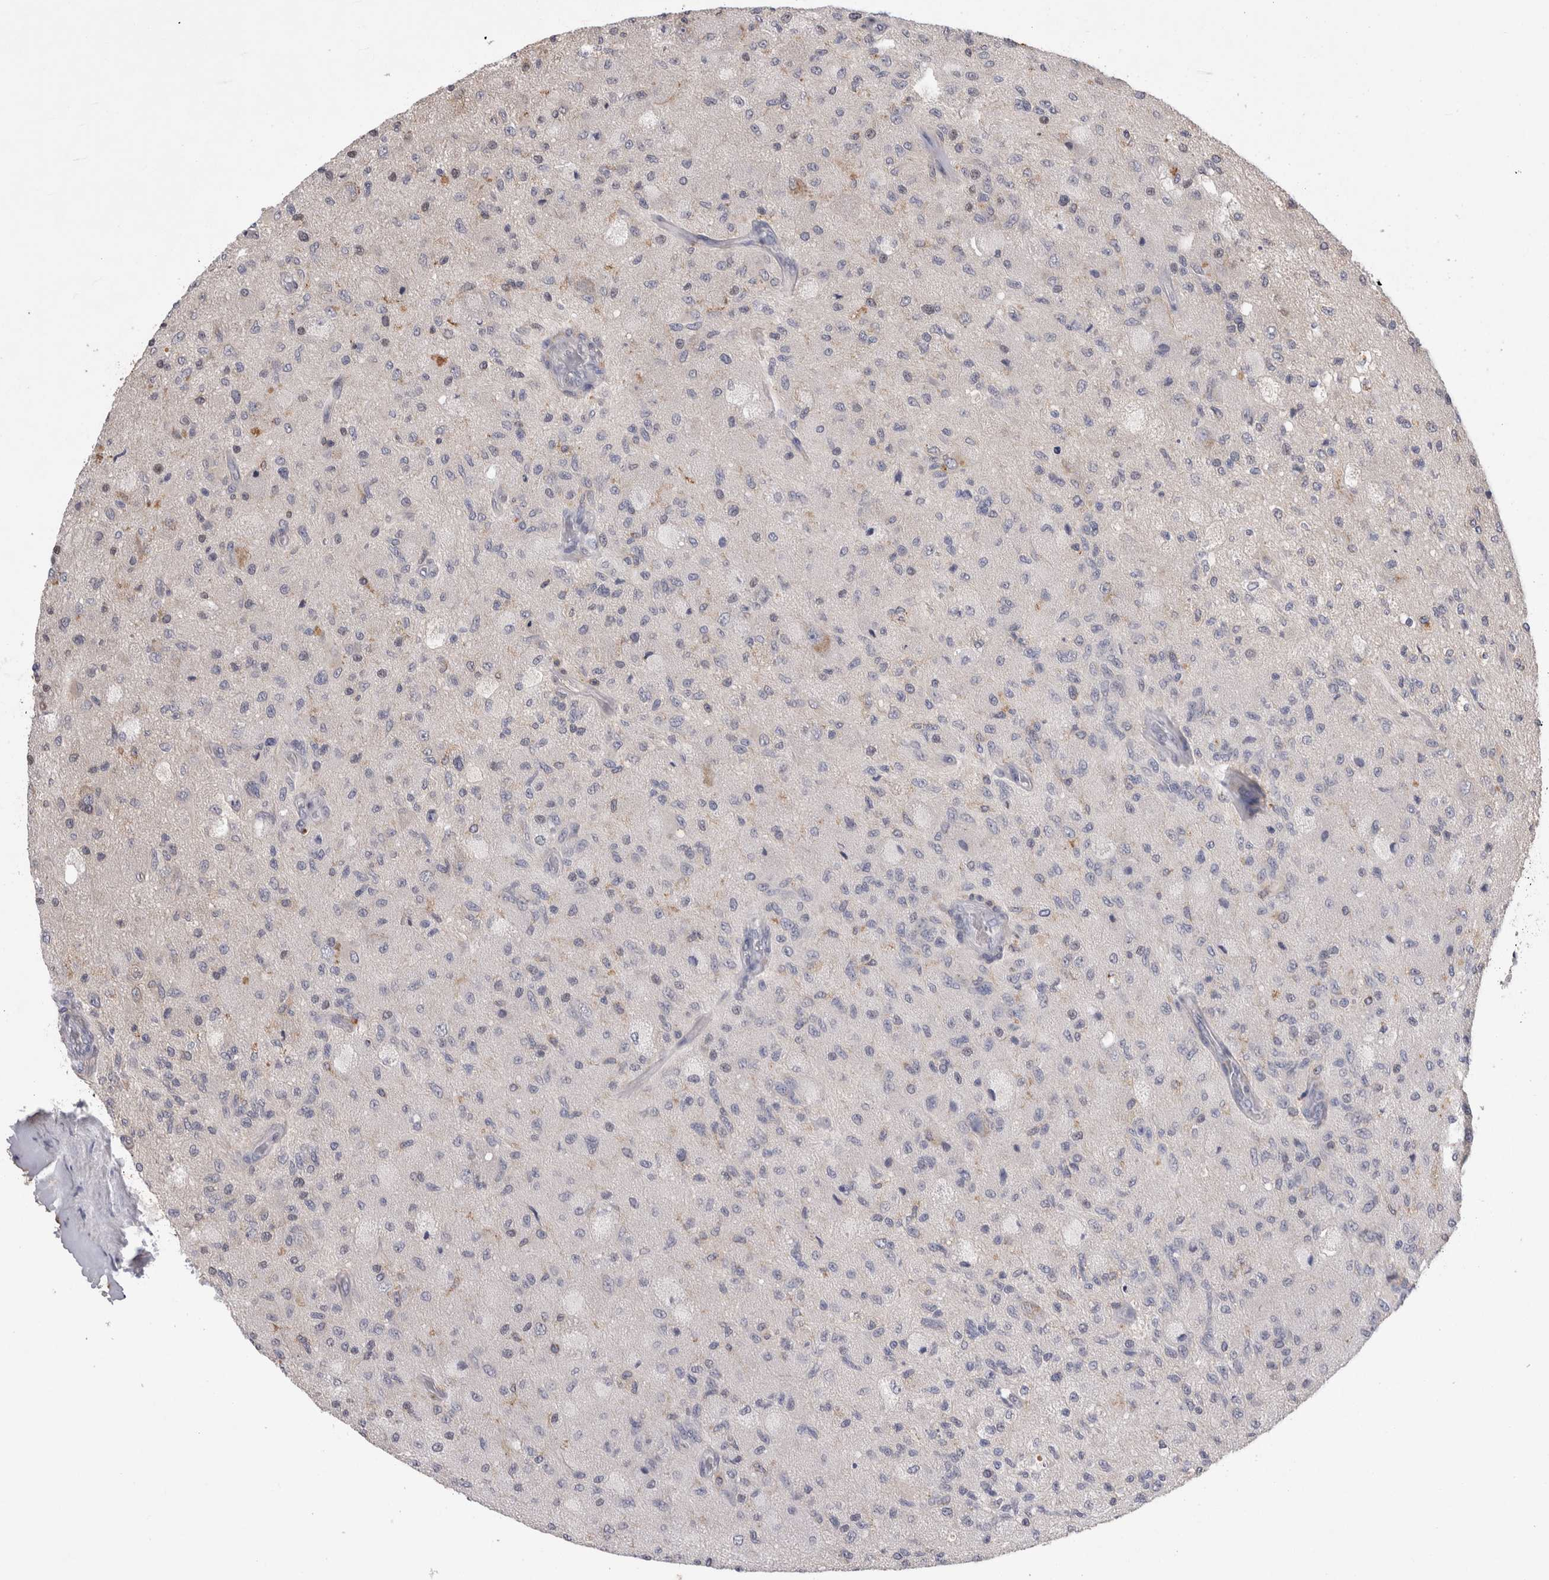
{"staining": {"intensity": "negative", "quantity": "none", "location": "none"}, "tissue": "glioma", "cell_type": "Tumor cells", "image_type": "cancer", "snomed": [{"axis": "morphology", "description": "Normal tissue, NOS"}, {"axis": "morphology", "description": "Glioma, malignant, High grade"}, {"axis": "topography", "description": "Cerebral cortex"}], "caption": "IHC of human malignant high-grade glioma reveals no positivity in tumor cells. (Immunohistochemistry (ihc), brightfield microscopy, high magnification).", "gene": "VSIG4", "patient": {"sex": "male", "age": 77}}